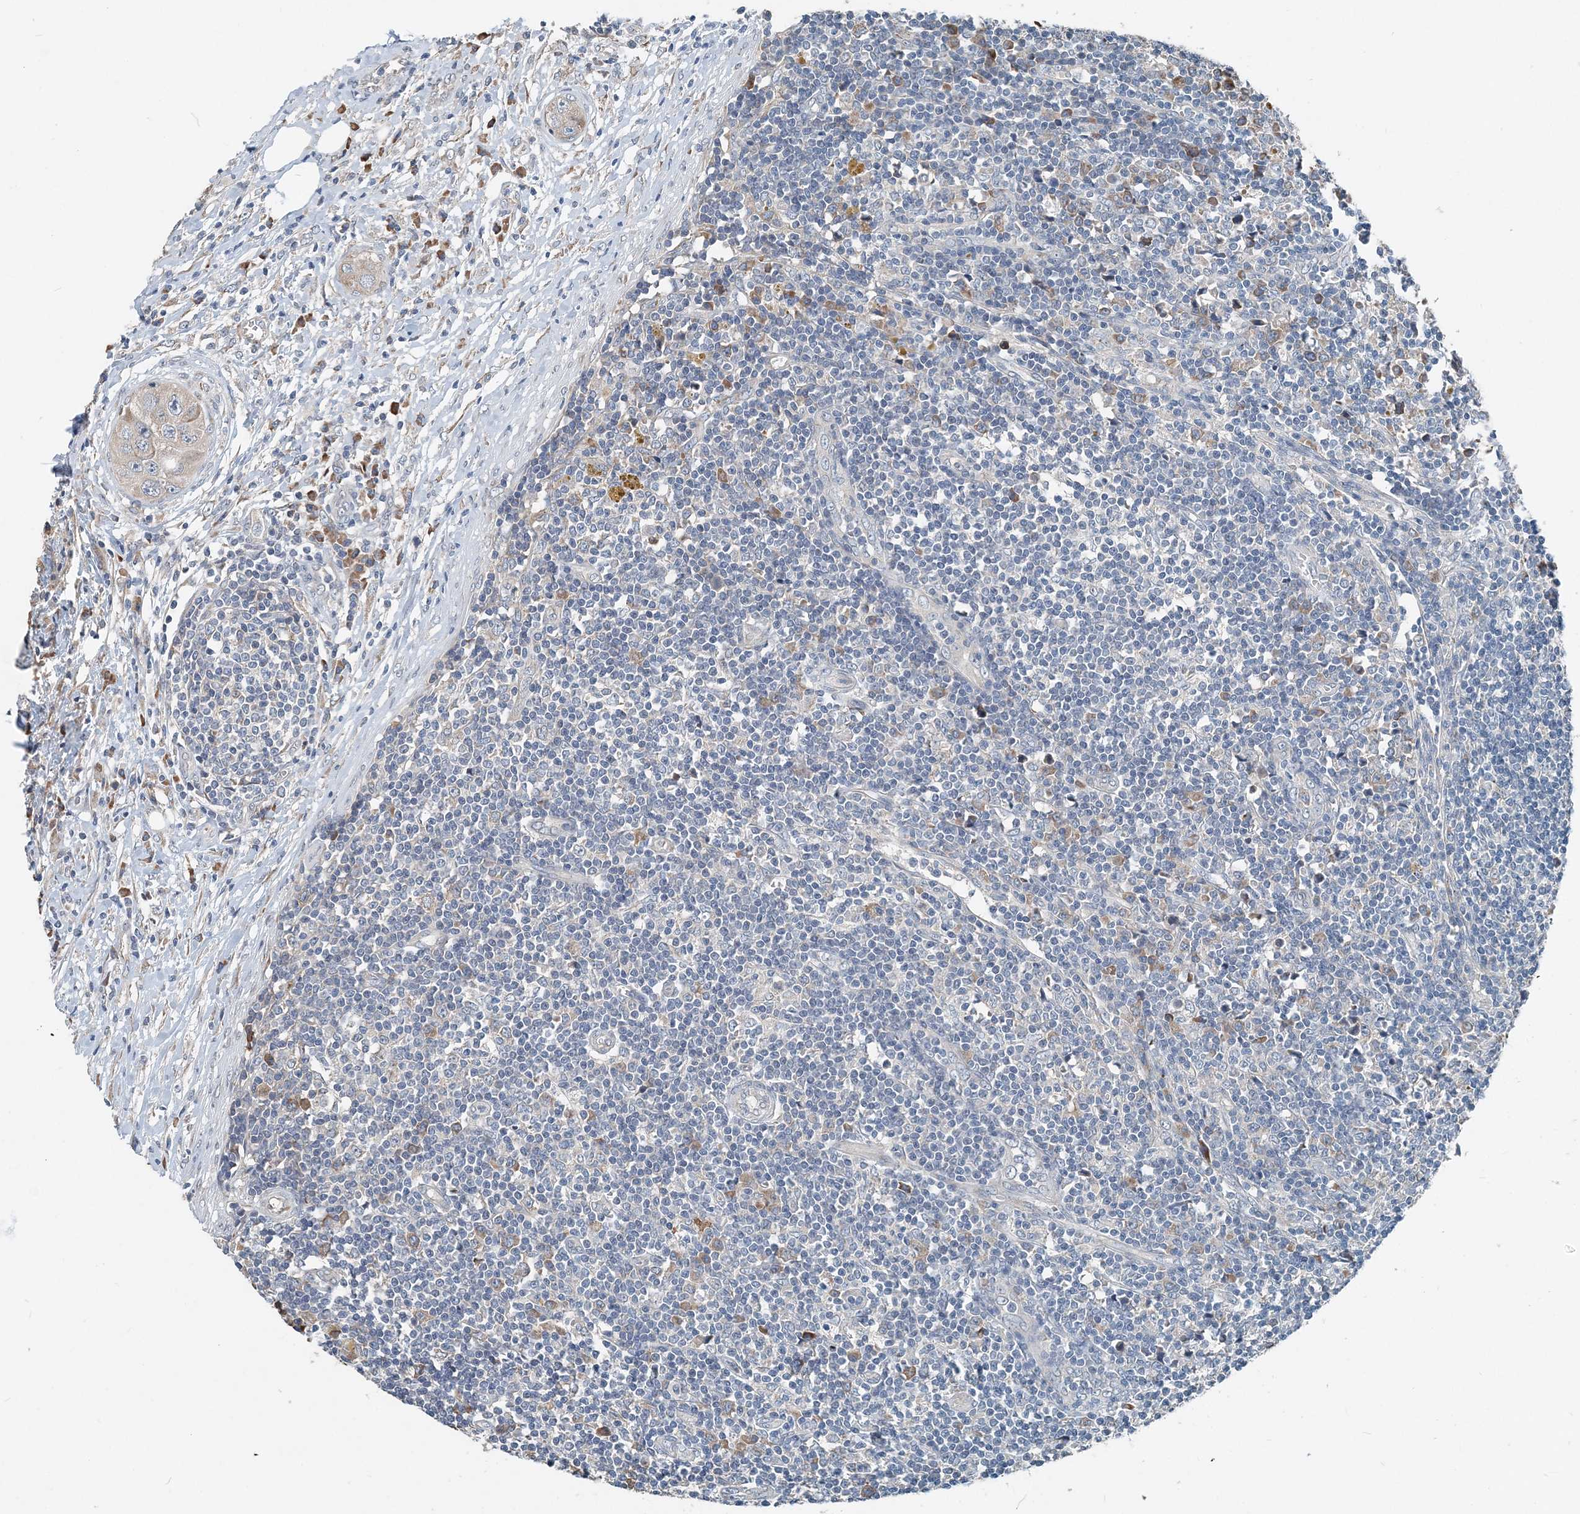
{"staining": {"intensity": "weak", "quantity": "<25%", "location": "cytoplasmic/membranous"}, "tissue": "lymph node", "cell_type": "Germinal center cells", "image_type": "normal", "snomed": [{"axis": "morphology", "description": "Normal tissue, NOS"}, {"axis": "morphology", "description": "Squamous cell carcinoma, metastatic, NOS"}, {"axis": "topography", "description": "Lymph node"}], "caption": "High magnification brightfield microscopy of unremarkable lymph node stained with DAB (brown) and counterstained with hematoxylin (blue): germinal center cells show no significant expression.", "gene": "EEF1A2", "patient": {"sex": "male", "age": 73}}